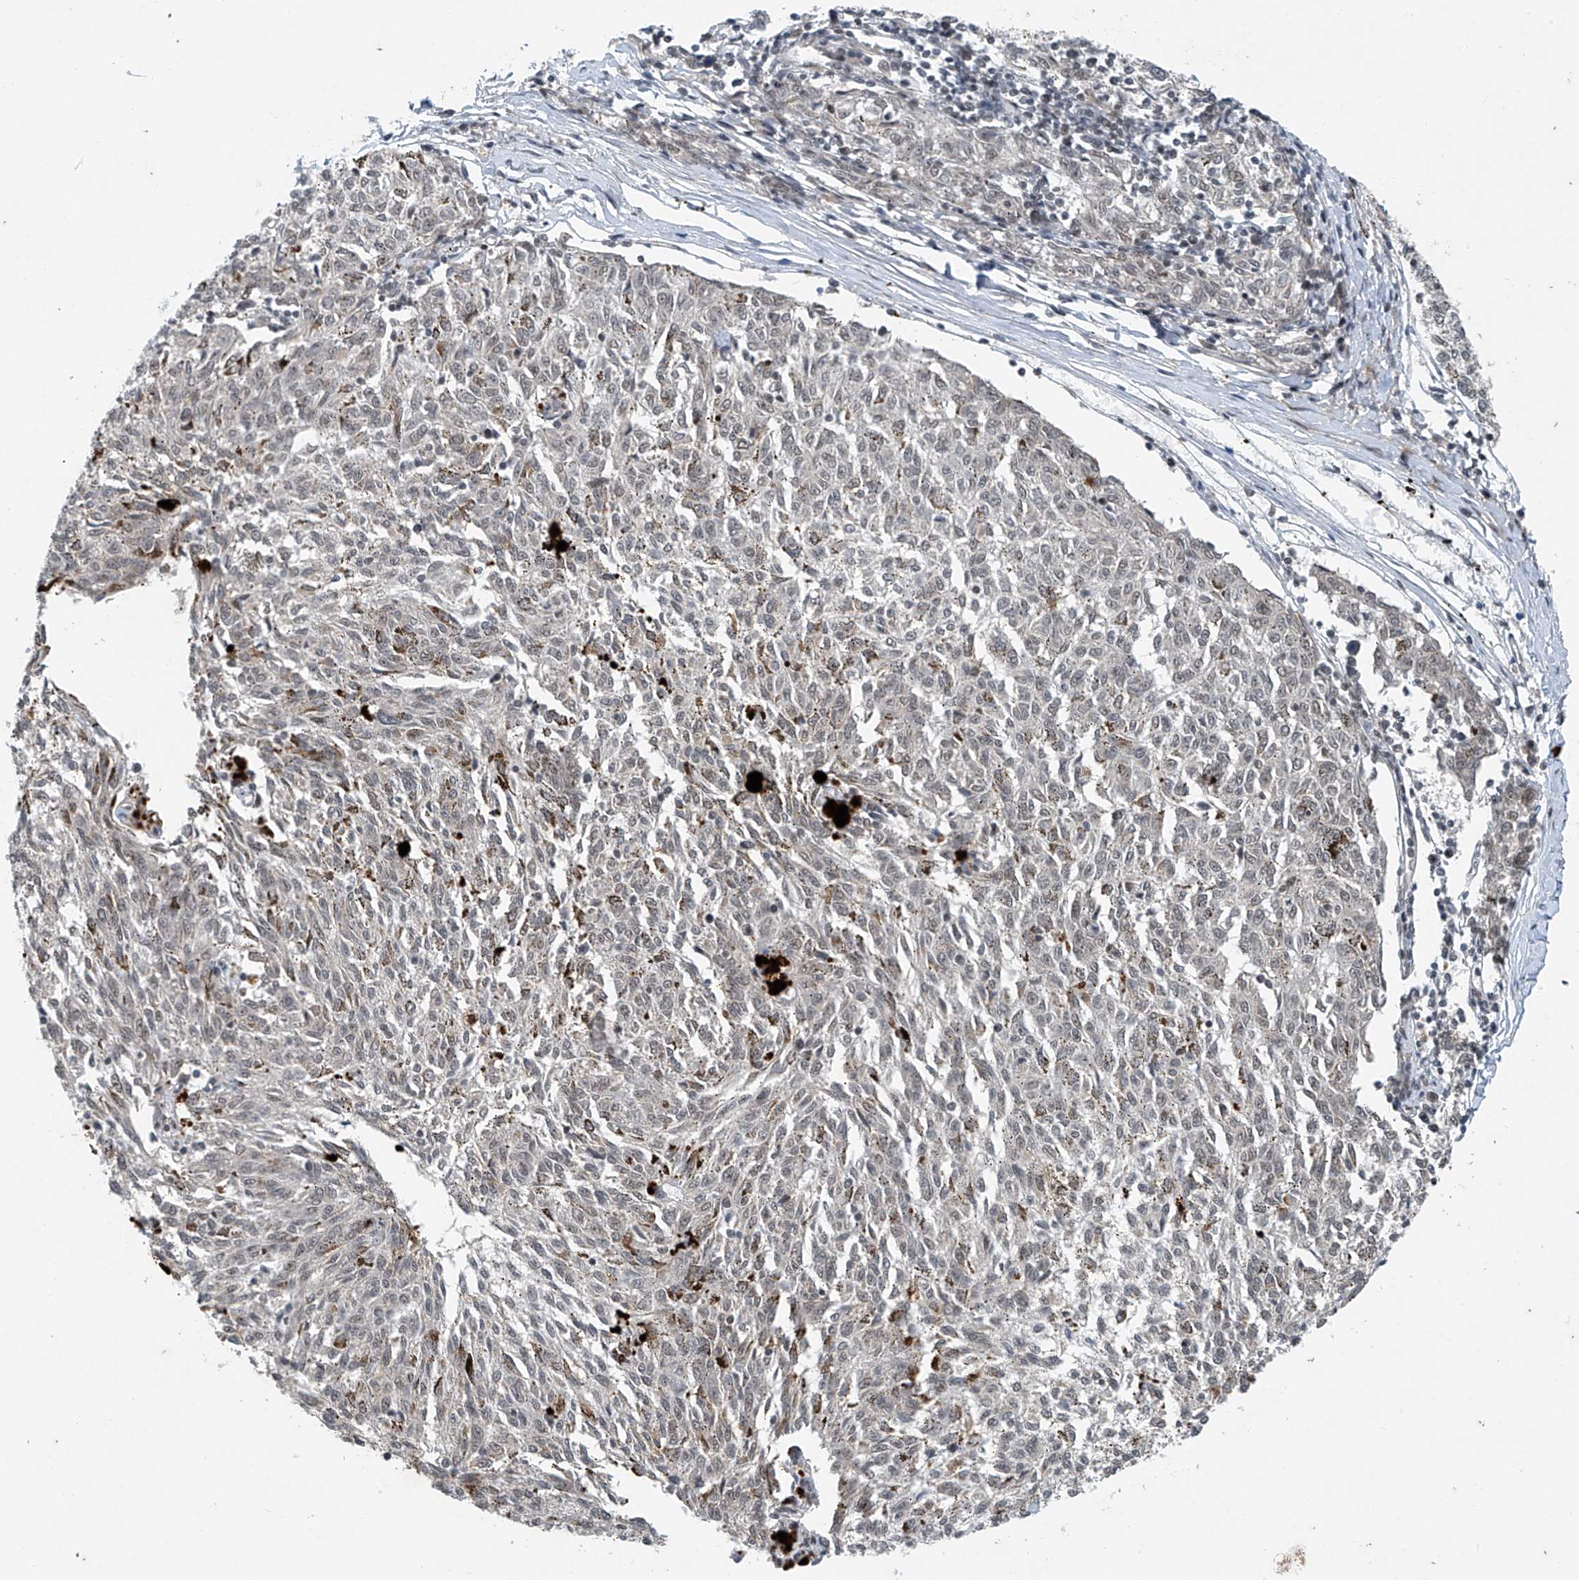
{"staining": {"intensity": "weak", "quantity": "<25%", "location": "nuclear"}, "tissue": "melanoma", "cell_type": "Tumor cells", "image_type": "cancer", "snomed": [{"axis": "morphology", "description": "Malignant melanoma, NOS"}, {"axis": "topography", "description": "Skin"}], "caption": "This is an IHC micrograph of human malignant melanoma. There is no staining in tumor cells.", "gene": "TAF8", "patient": {"sex": "female", "age": 72}}